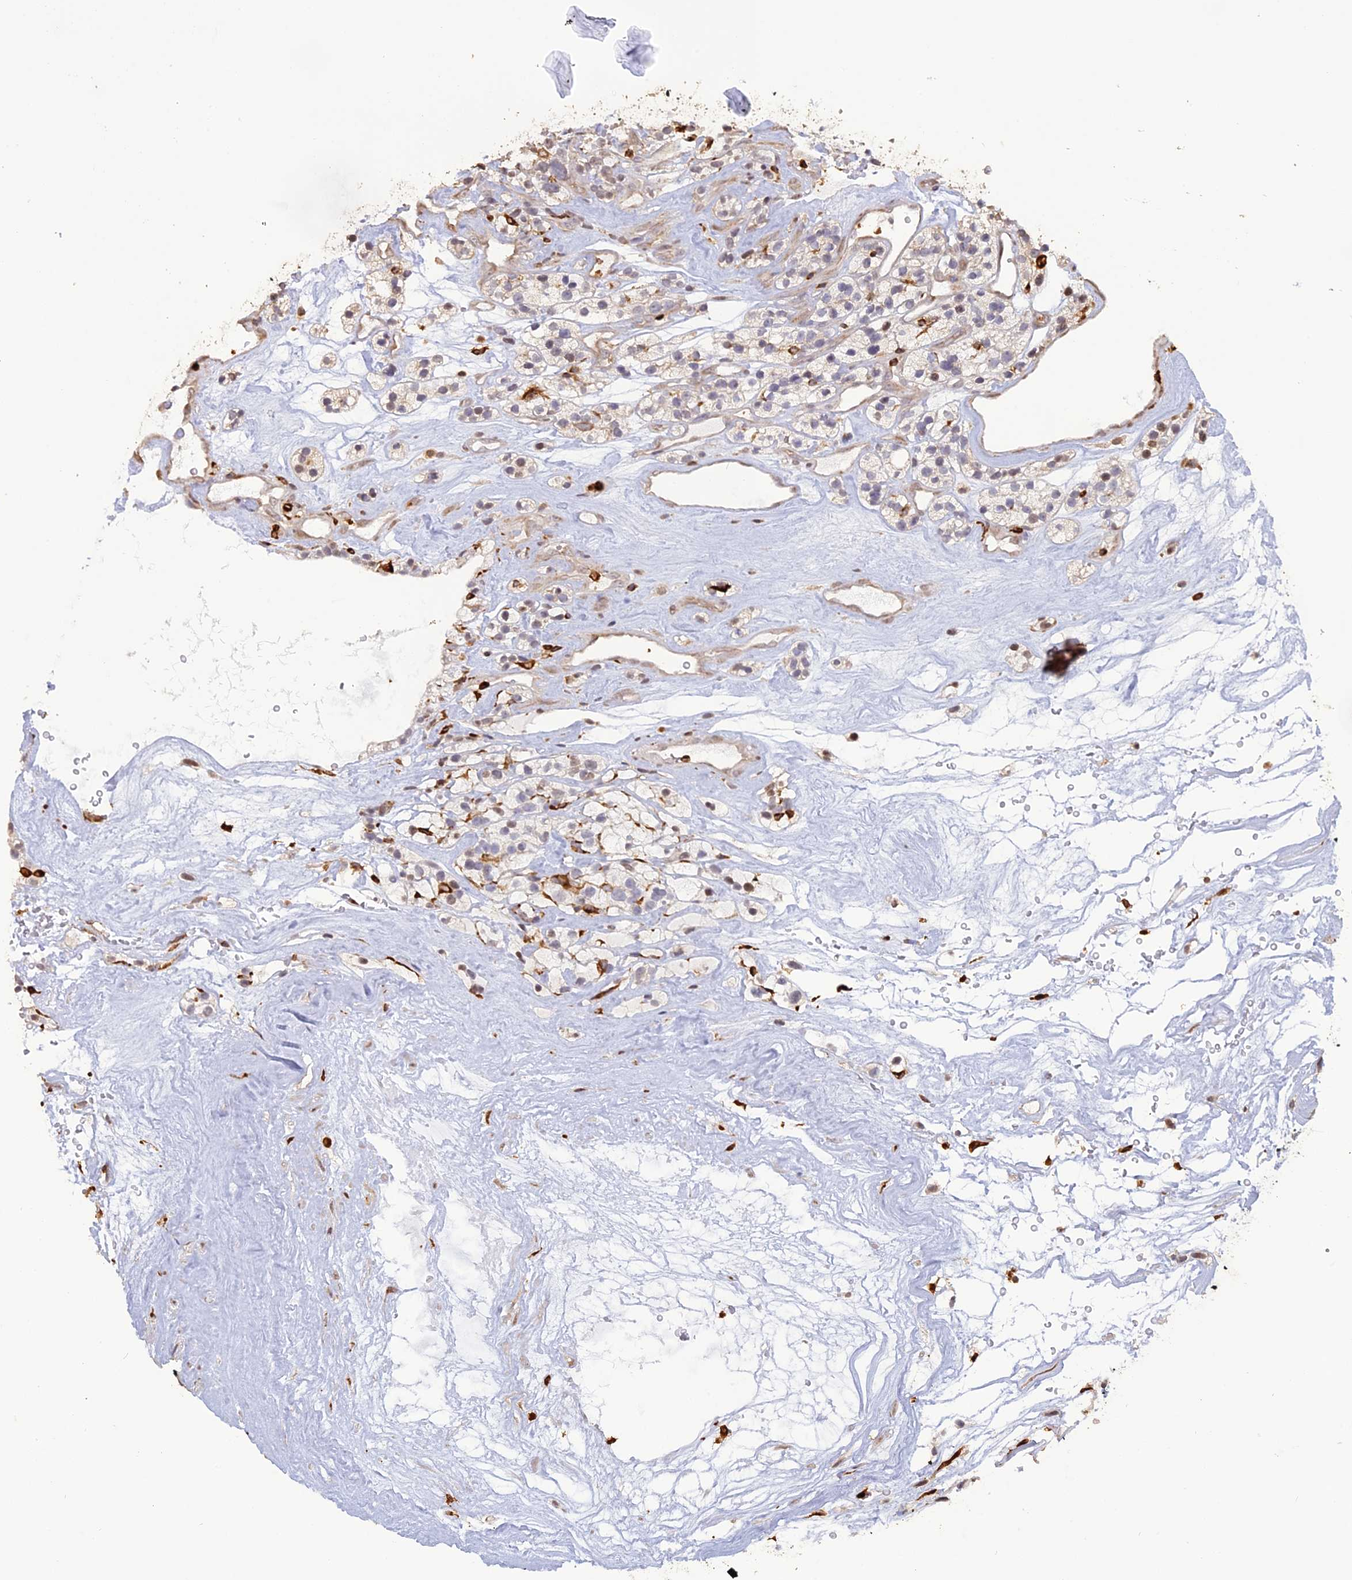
{"staining": {"intensity": "negative", "quantity": "none", "location": "none"}, "tissue": "renal cancer", "cell_type": "Tumor cells", "image_type": "cancer", "snomed": [{"axis": "morphology", "description": "Adenocarcinoma, NOS"}, {"axis": "topography", "description": "Kidney"}], "caption": "An immunohistochemistry micrograph of renal cancer is shown. There is no staining in tumor cells of renal cancer.", "gene": "APOBR", "patient": {"sex": "female", "age": 57}}